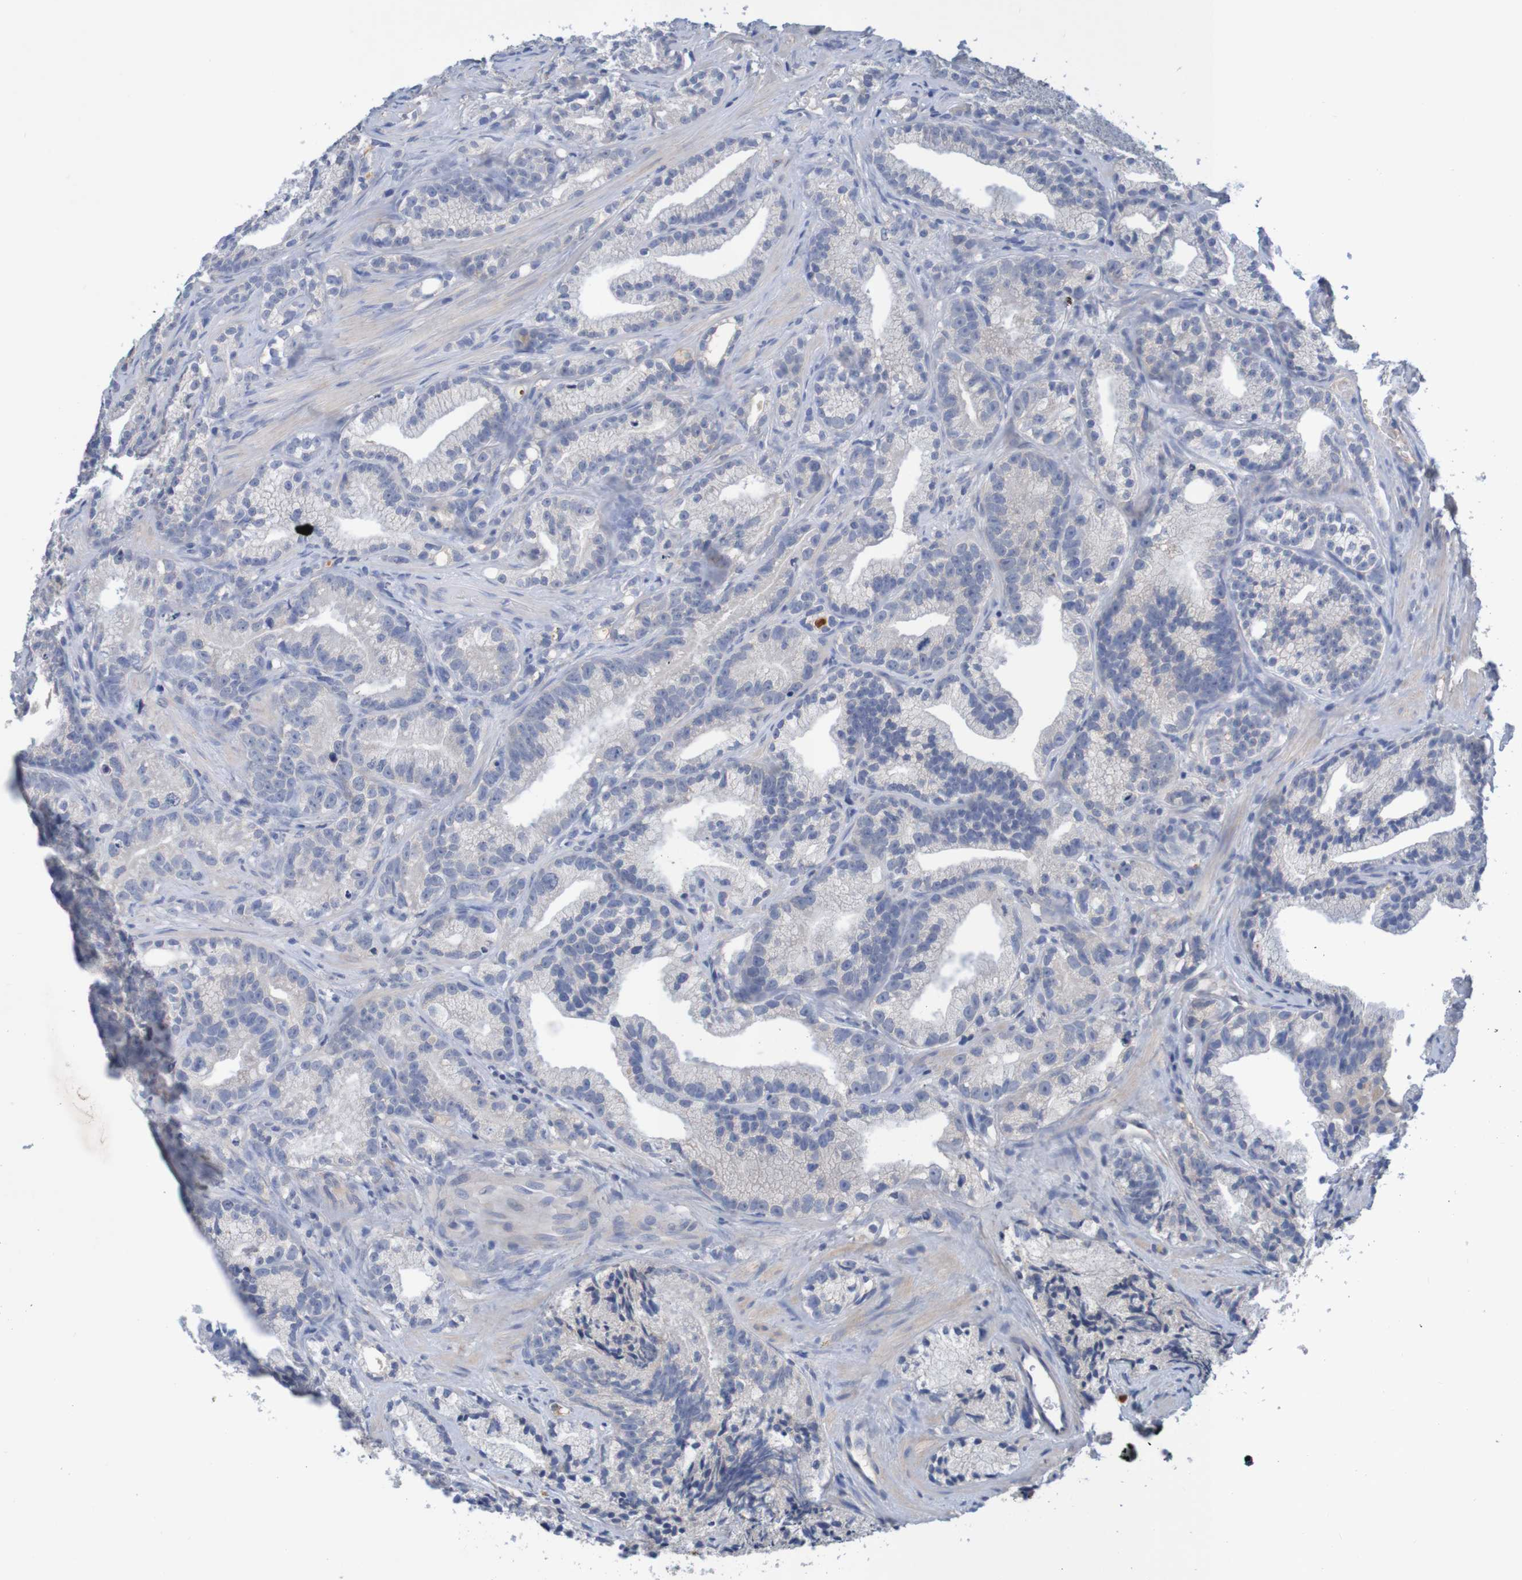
{"staining": {"intensity": "negative", "quantity": "none", "location": "none"}, "tissue": "prostate cancer", "cell_type": "Tumor cells", "image_type": "cancer", "snomed": [{"axis": "morphology", "description": "Adenocarcinoma, Low grade"}, {"axis": "topography", "description": "Prostate"}], "caption": "A photomicrograph of prostate low-grade adenocarcinoma stained for a protein exhibits no brown staining in tumor cells. The staining is performed using DAB (3,3'-diaminobenzidine) brown chromogen with nuclei counter-stained in using hematoxylin.", "gene": "LTA", "patient": {"sex": "male", "age": 89}}